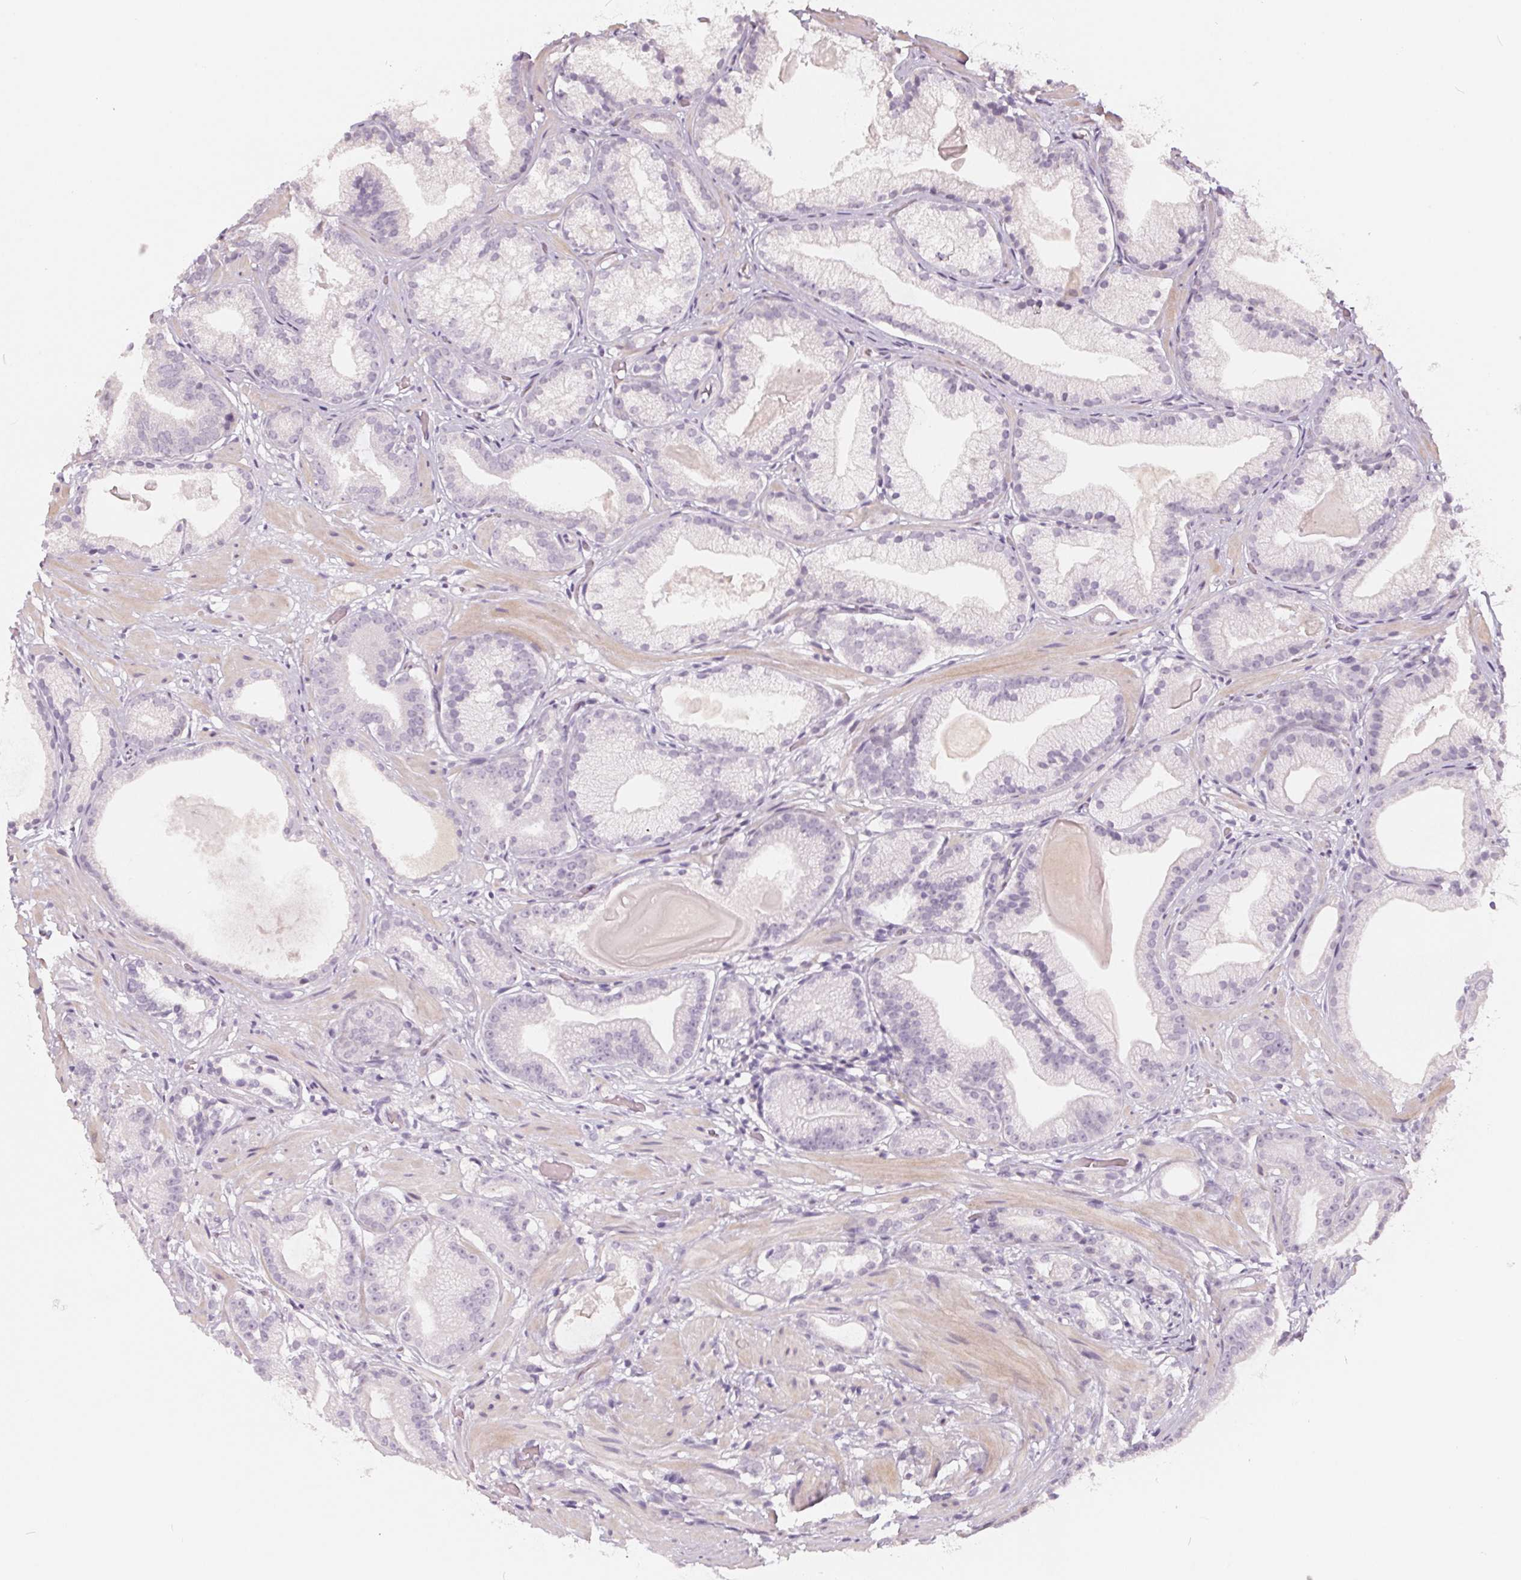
{"staining": {"intensity": "negative", "quantity": "none", "location": "none"}, "tissue": "prostate cancer", "cell_type": "Tumor cells", "image_type": "cancer", "snomed": [{"axis": "morphology", "description": "Adenocarcinoma, Low grade"}, {"axis": "topography", "description": "Prostate"}], "caption": "This is a photomicrograph of immunohistochemistry (IHC) staining of prostate cancer, which shows no expression in tumor cells. (DAB immunohistochemistry with hematoxylin counter stain).", "gene": "ZBBX", "patient": {"sex": "male", "age": 57}}